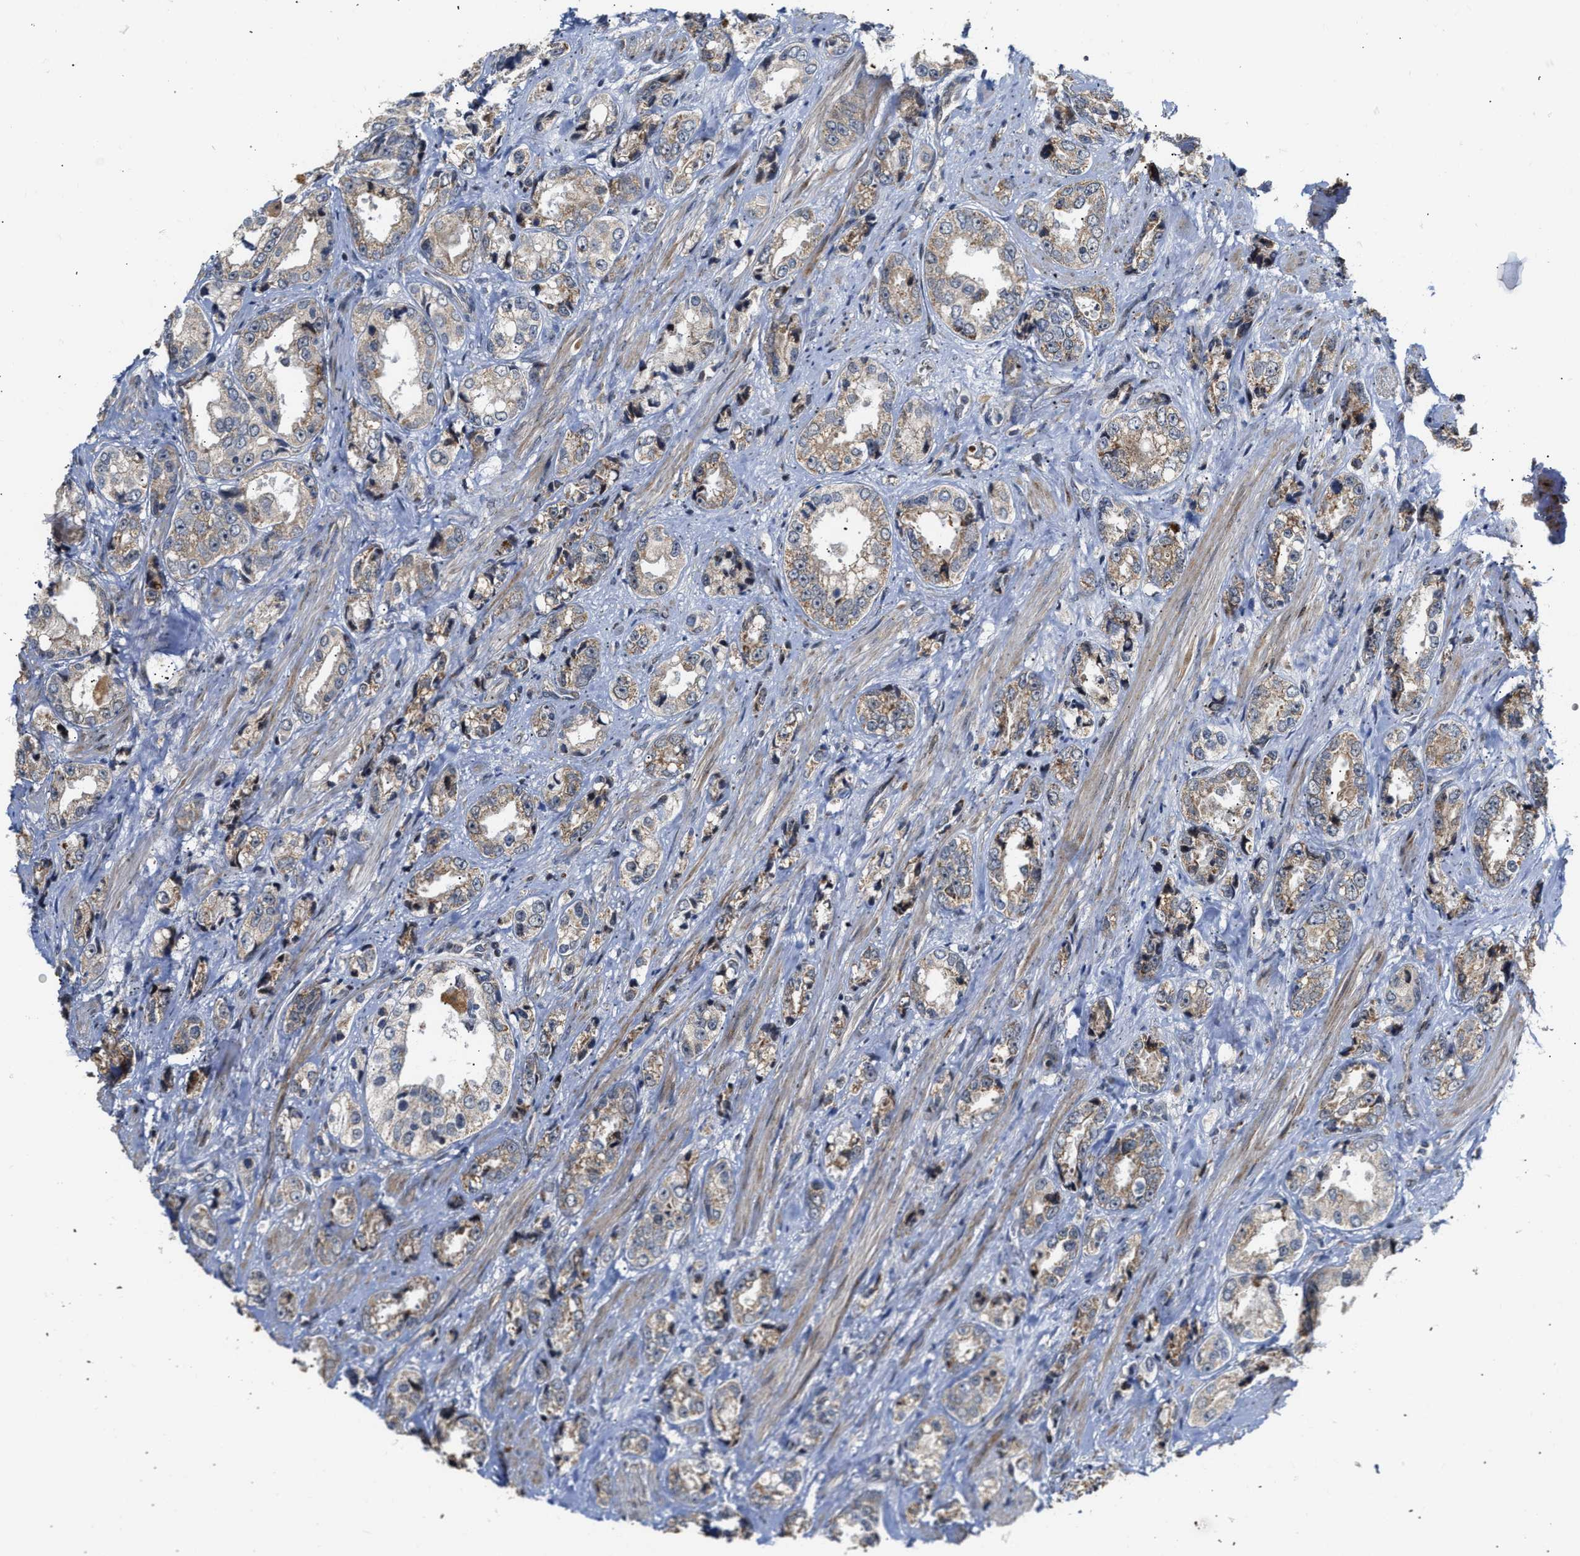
{"staining": {"intensity": "weak", "quantity": ">75%", "location": "cytoplasmic/membranous"}, "tissue": "prostate cancer", "cell_type": "Tumor cells", "image_type": "cancer", "snomed": [{"axis": "morphology", "description": "Adenocarcinoma, High grade"}, {"axis": "topography", "description": "Prostate"}], "caption": "Tumor cells reveal low levels of weak cytoplasmic/membranous expression in about >75% of cells in human prostate high-grade adenocarcinoma. Immunohistochemistry (ihc) stains the protein in brown and the nuclei are stained blue.", "gene": "DEPTOR", "patient": {"sex": "male", "age": 61}}